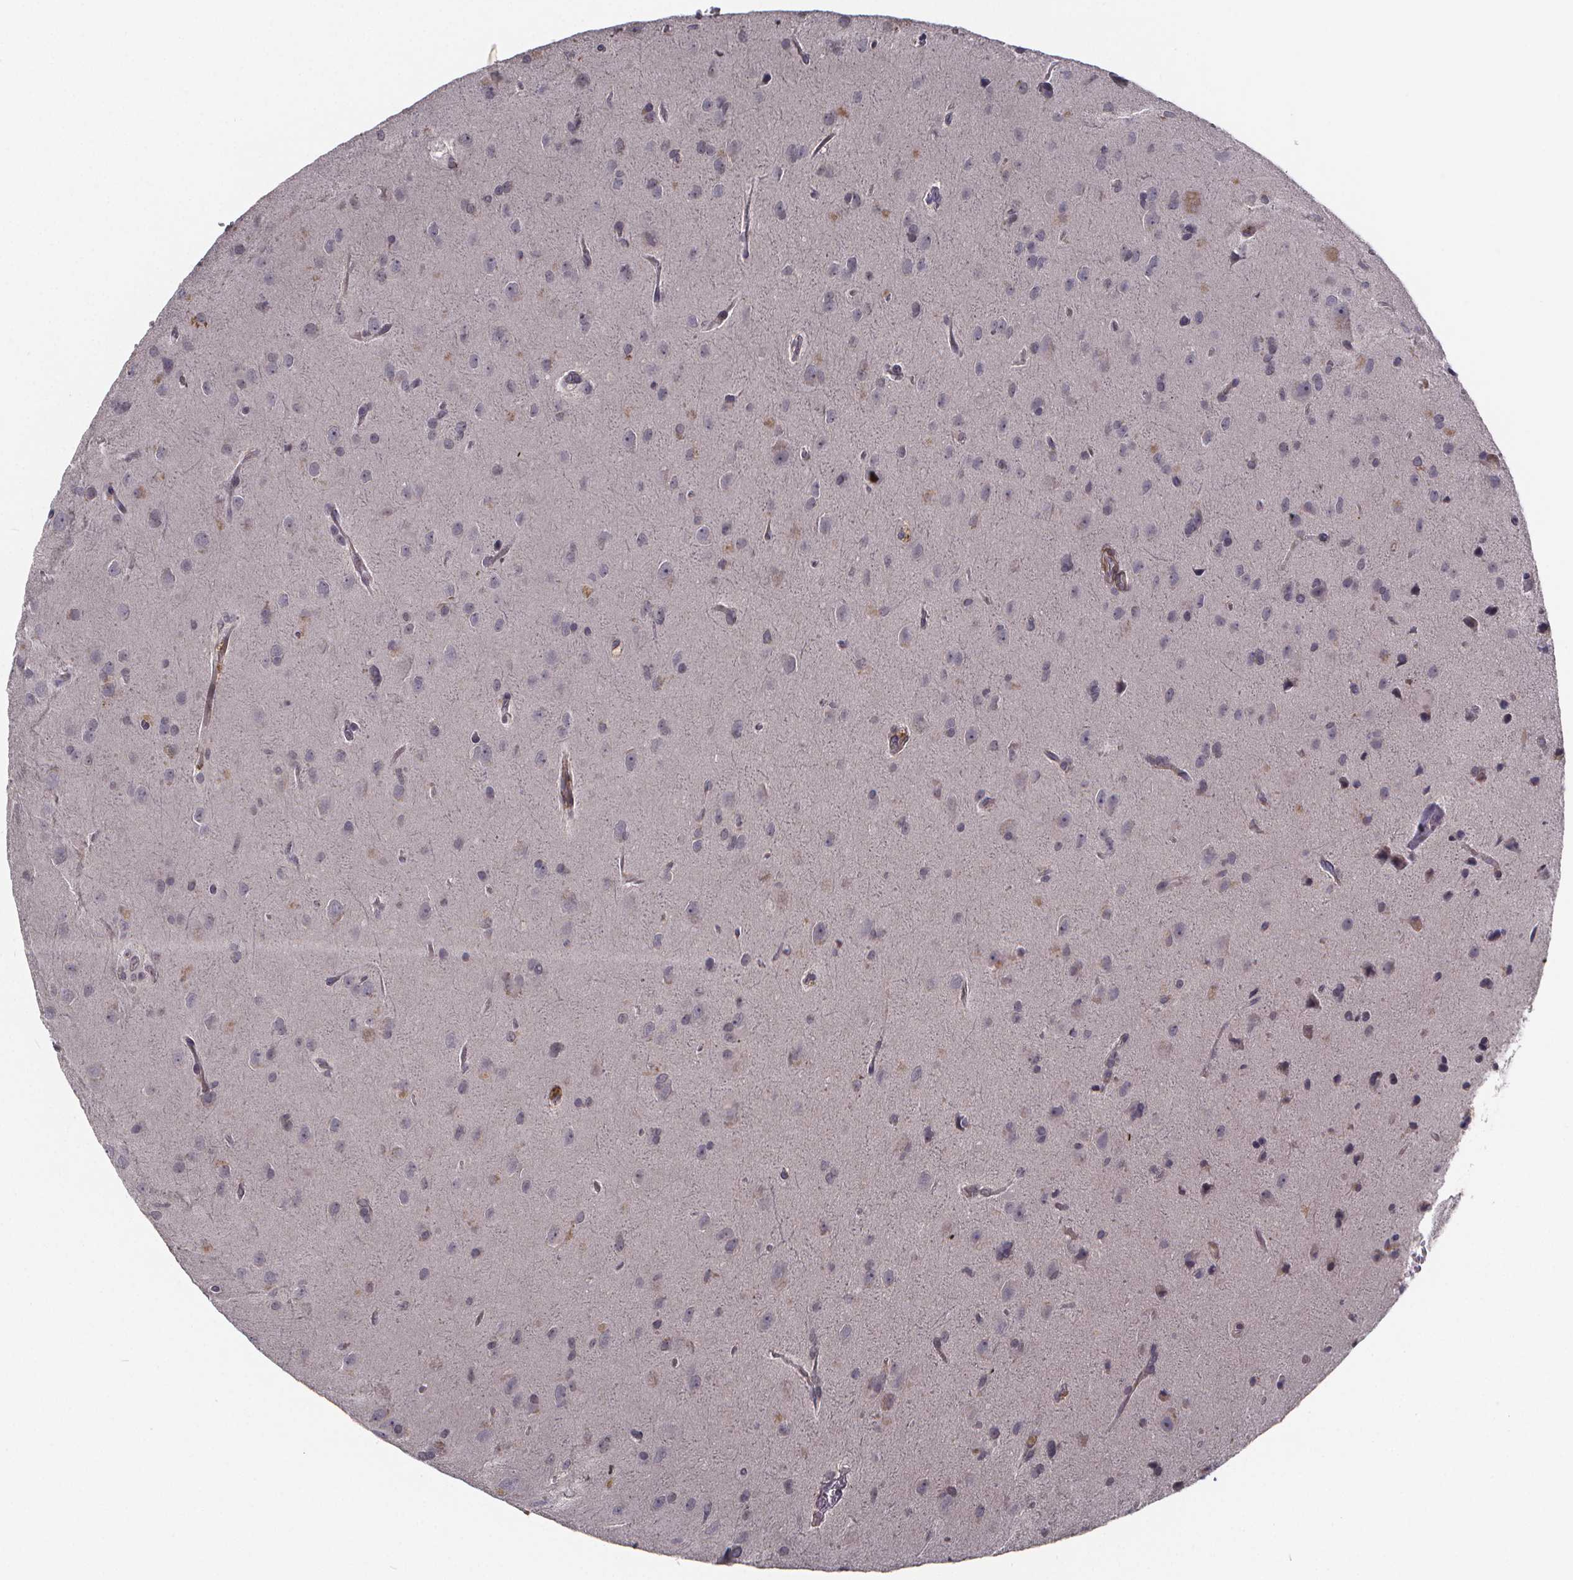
{"staining": {"intensity": "negative", "quantity": "none", "location": "none"}, "tissue": "glioma", "cell_type": "Tumor cells", "image_type": "cancer", "snomed": [{"axis": "morphology", "description": "Glioma, malignant, Low grade"}, {"axis": "topography", "description": "Brain"}], "caption": "Glioma was stained to show a protein in brown. There is no significant expression in tumor cells. Nuclei are stained in blue.", "gene": "FBXW2", "patient": {"sex": "male", "age": 58}}